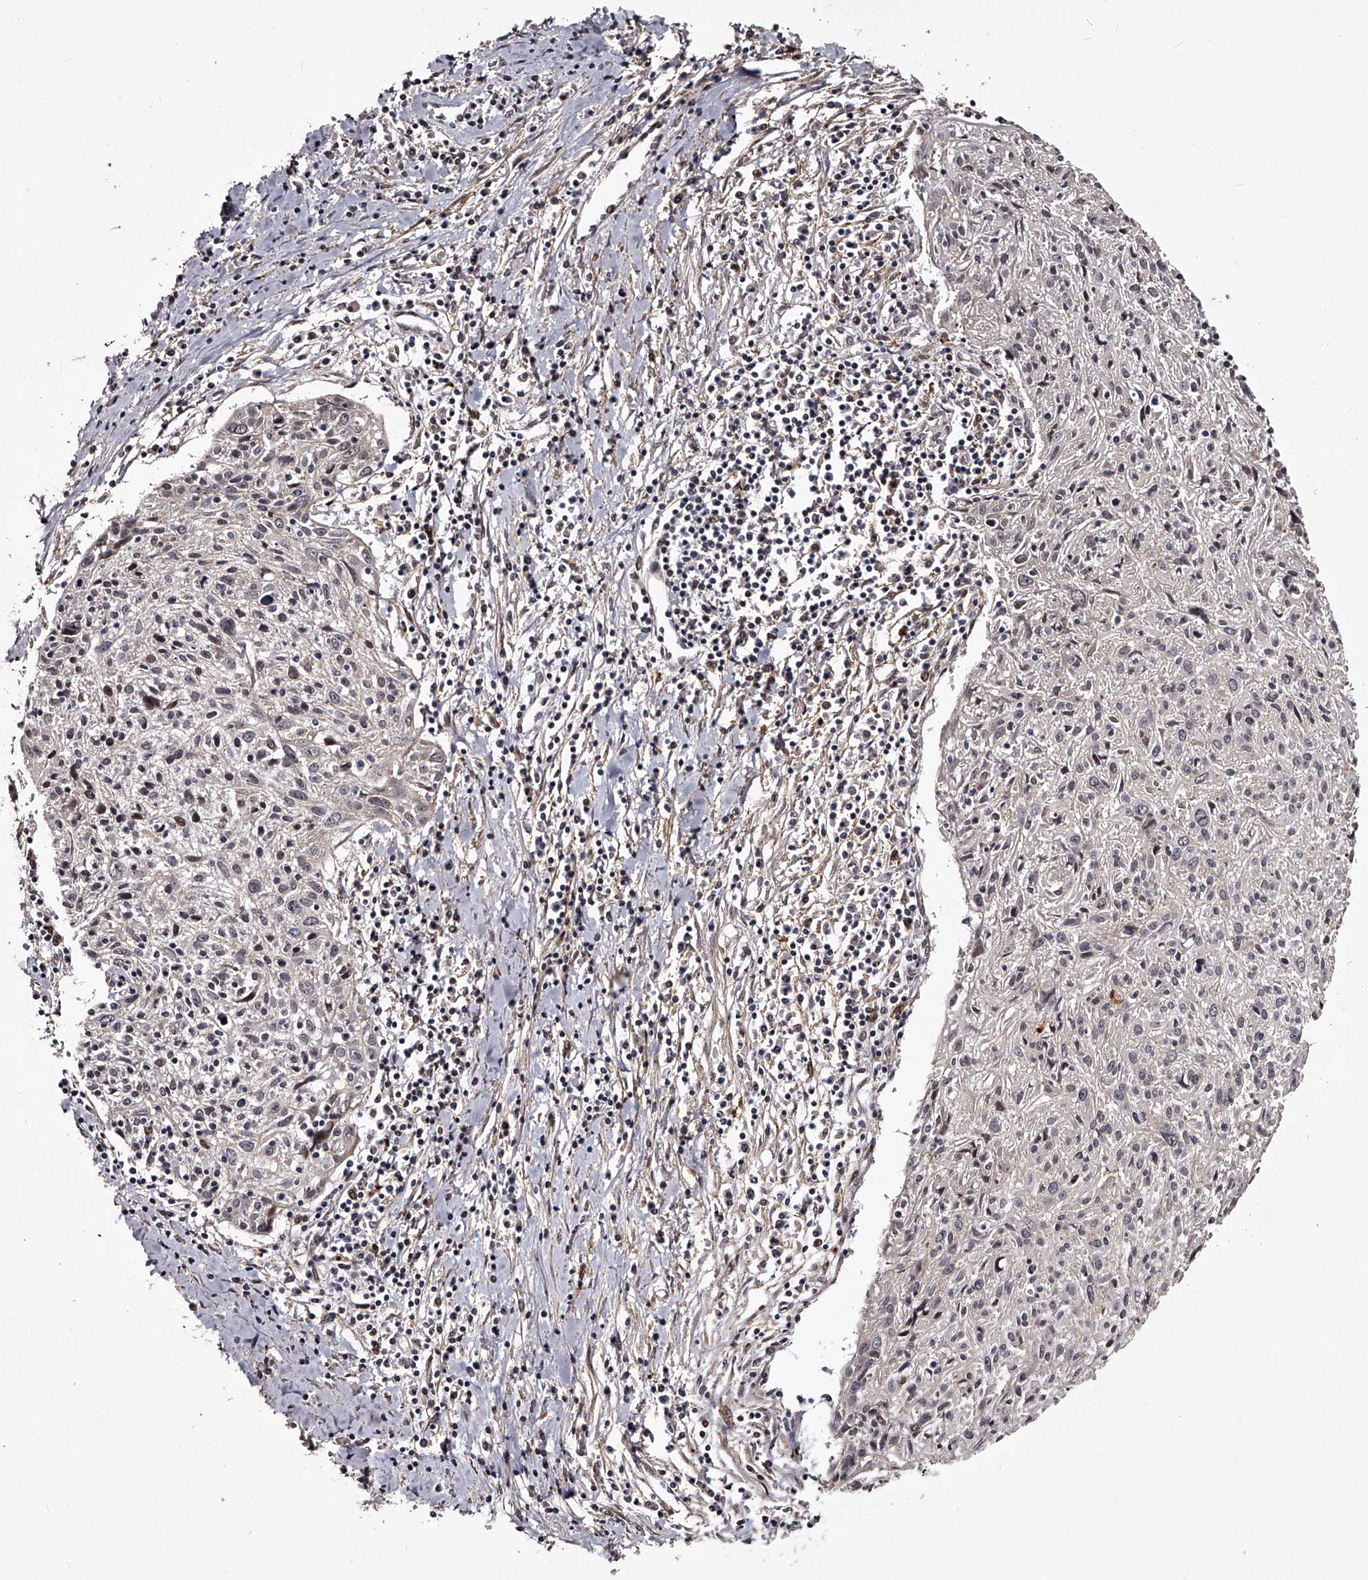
{"staining": {"intensity": "negative", "quantity": "none", "location": "none"}, "tissue": "cervical cancer", "cell_type": "Tumor cells", "image_type": "cancer", "snomed": [{"axis": "morphology", "description": "Squamous cell carcinoma, NOS"}, {"axis": "topography", "description": "Cervix"}], "caption": "Immunohistochemistry of human cervical cancer shows no expression in tumor cells. Nuclei are stained in blue.", "gene": "RSC1A1", "patient": {"sex": "female", "age": 51}}